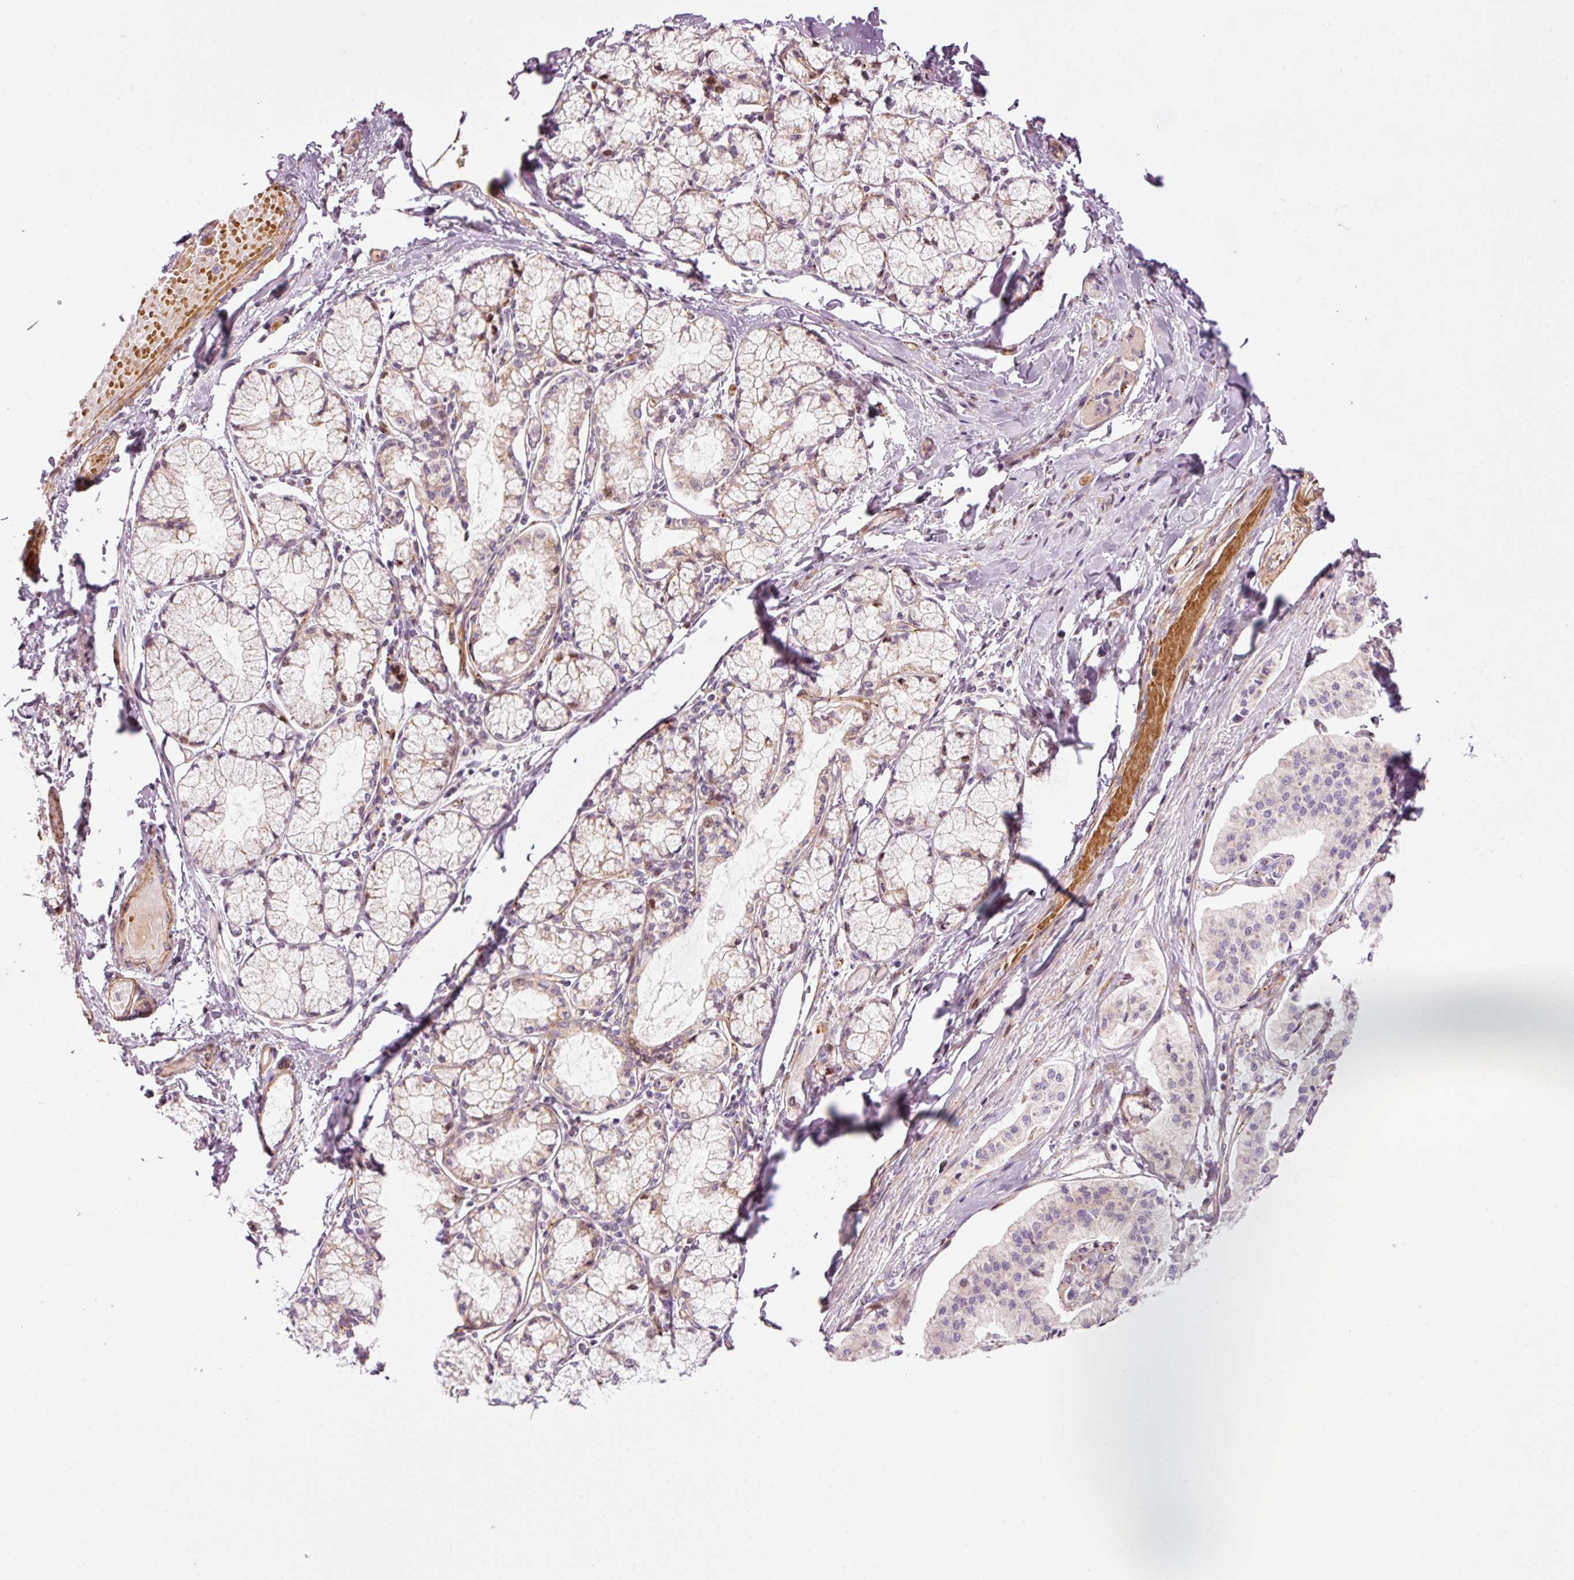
{"staining": {"intensity": "negative", "quantity": "none", "location": "none"}, "tissue": "pancreatic cancer", "cell_type": "Tumor cells", "image_type": "cancer", "snomed": [{"axis": "morphology", "description": "Adenocarcinoma, NOS"}, {"axis": "topography", "description": "Pancreas"}], "caption": "The histopathology image displays no staining of tumor cells in pancreatic adenocarcinoma.", "gene": "ANKRD20A1", "patient": {"sex": "female", "age": 50}}